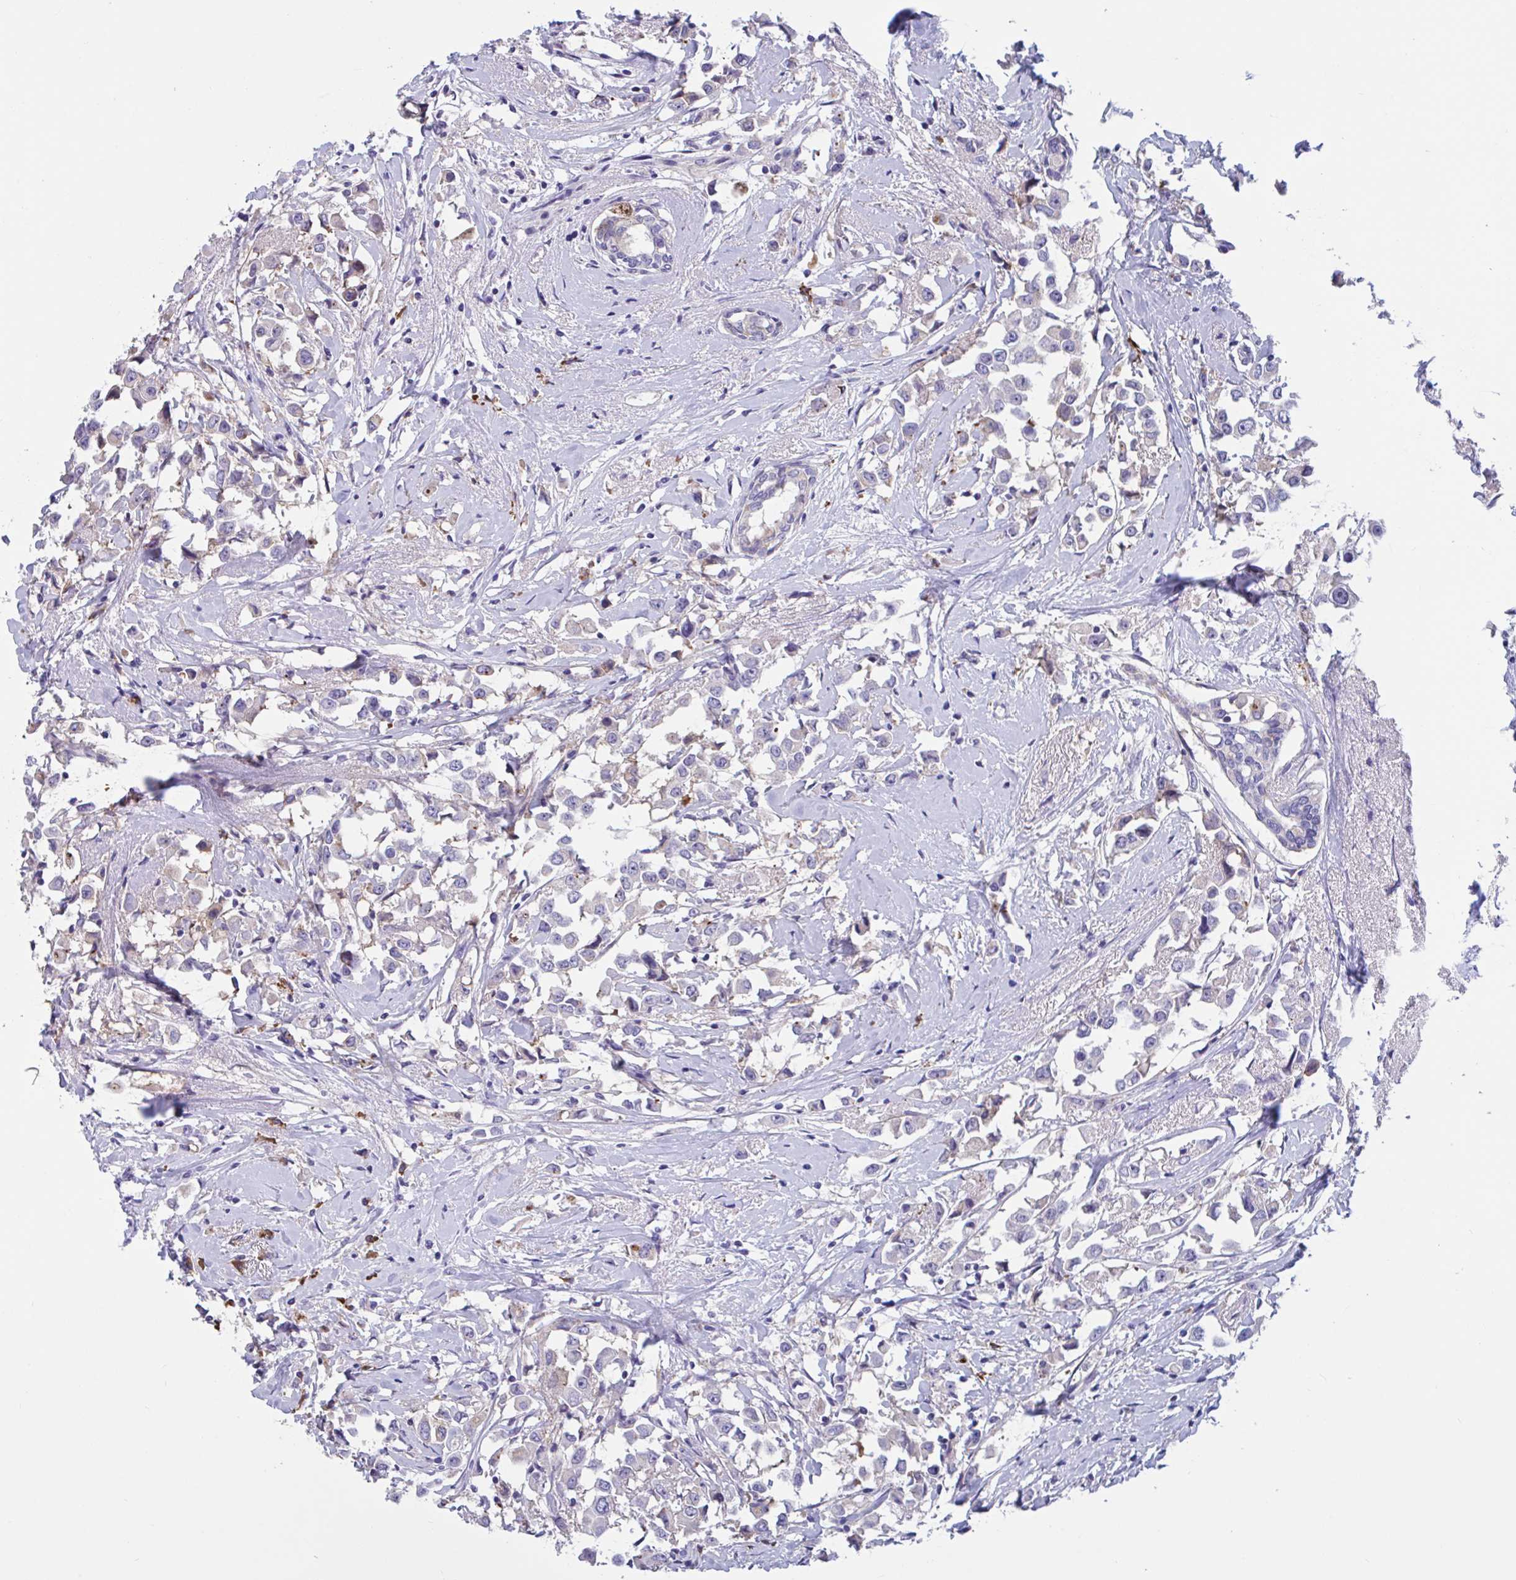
{"staining": {"intensity": "moderate", "quantity": "<25%", "location": "cytoplasmic/membranous"}, "tissue": "breast cancer", "cell_type": "Tumor cells", "image_type": "cancer", "snomed": [{"axis": "morphology", "description": "Duct carcinoma"}, {"axis": "topography", "description": "Breast"}], "caption": "Protein expression analysis of human breast invasive ductal carcinoma reveals moderate cytoplasmic/membranous positivity in about <25% of tumor cells. Nuclei are stained in blue.", "gene": "MS4A14", "patient": {"sex": "female", "age": 61}}